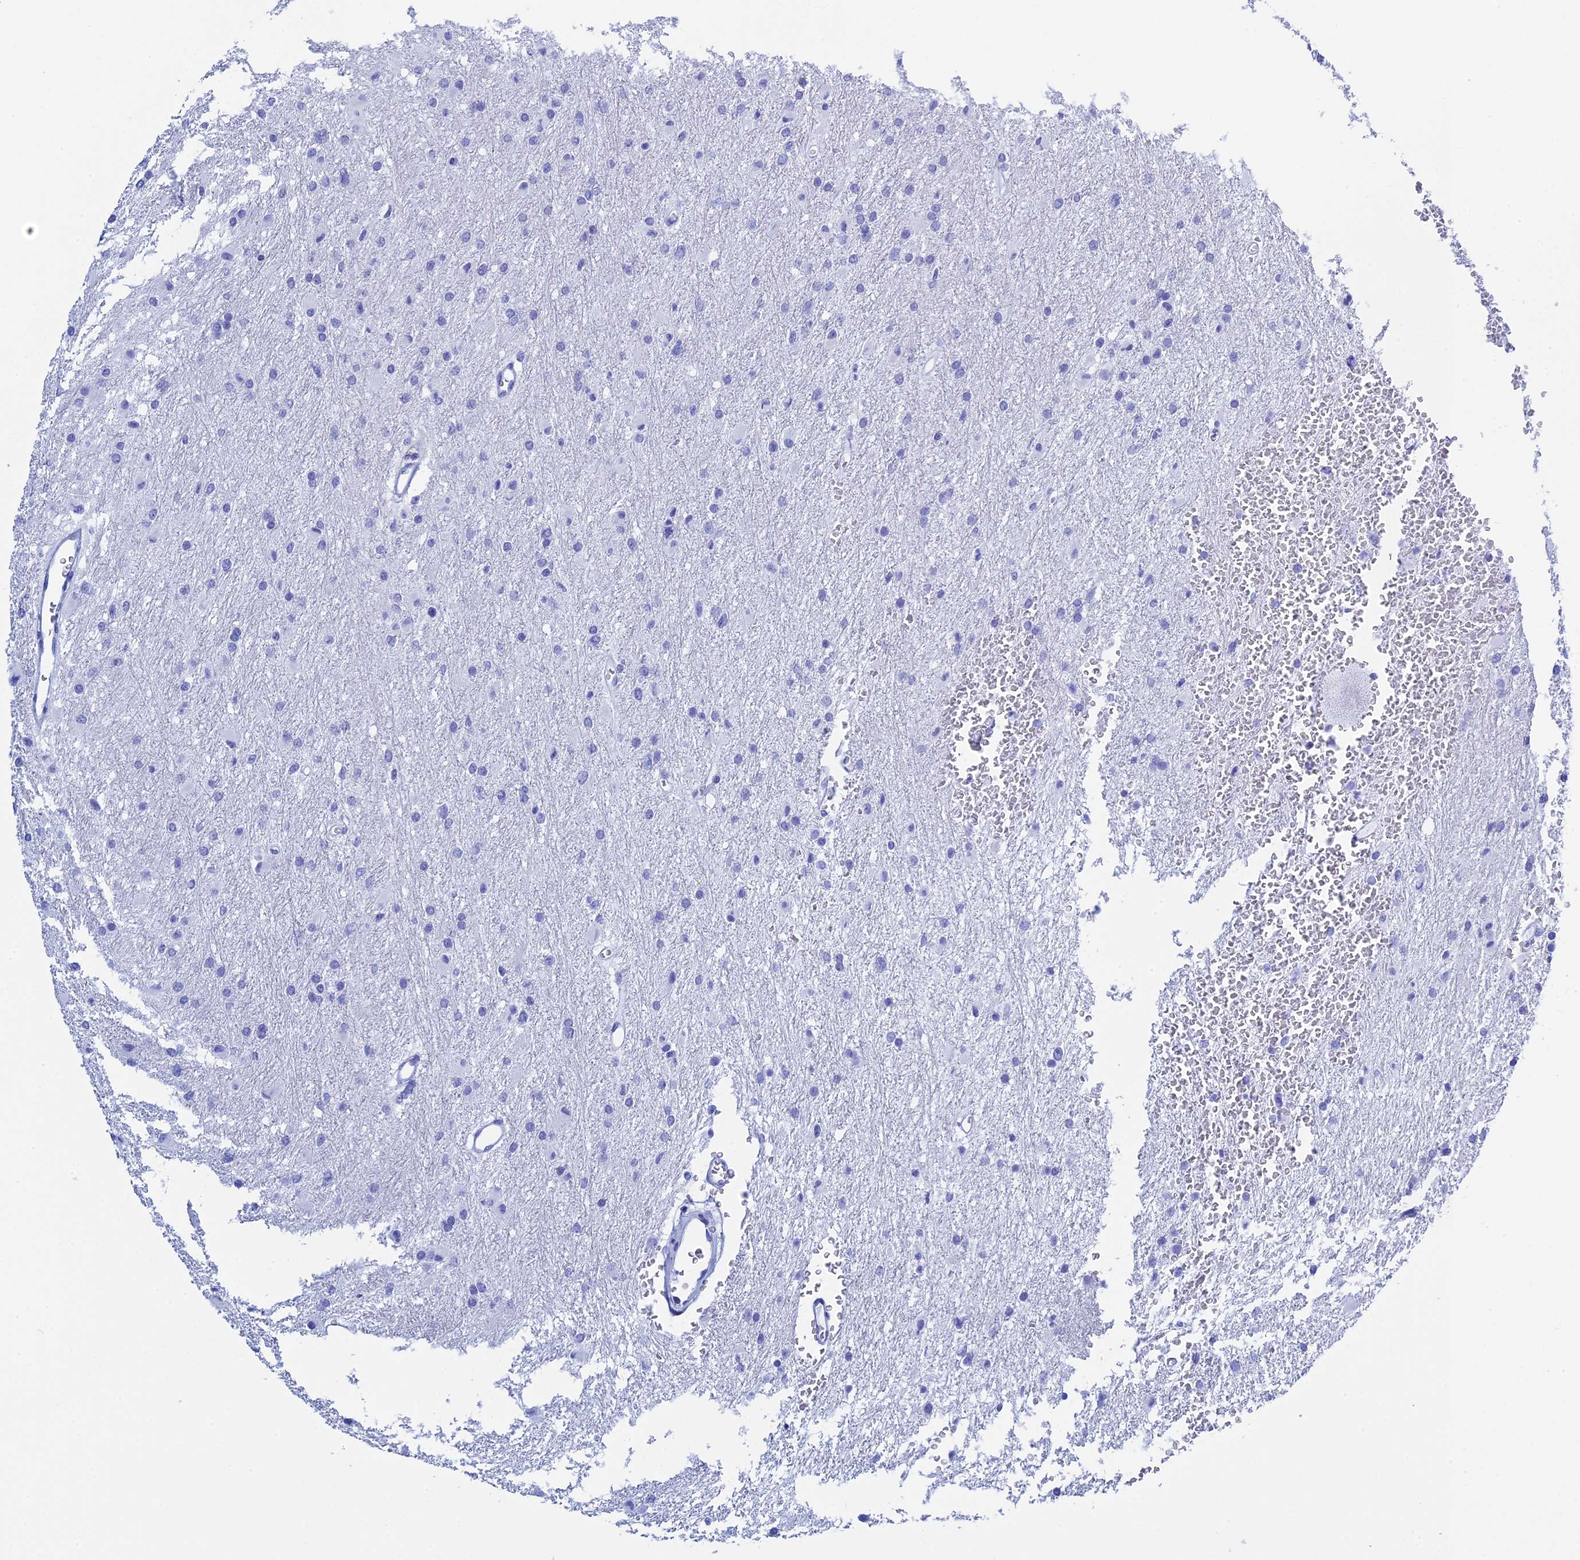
{"staining": {"intensity": "negative", "quantity": "none", "location": "none"}, "tissue": "glioma", "cell_type": "Tumor cells", "image_type": "cancer", "snomed": [{"axis": "morphology", "description": "Glioma, malignant, High grade"}, {"axis": "topography", "description": "Cerebral cortex"}], "caption": "High power microscopy micrograph of an immunohistochemistry histopathology image of malignant glioma (high-grade), revealing no significant staining in tumor cells.", "gene": "TEX101", "patient": {"sex": "female", "age": 36}}